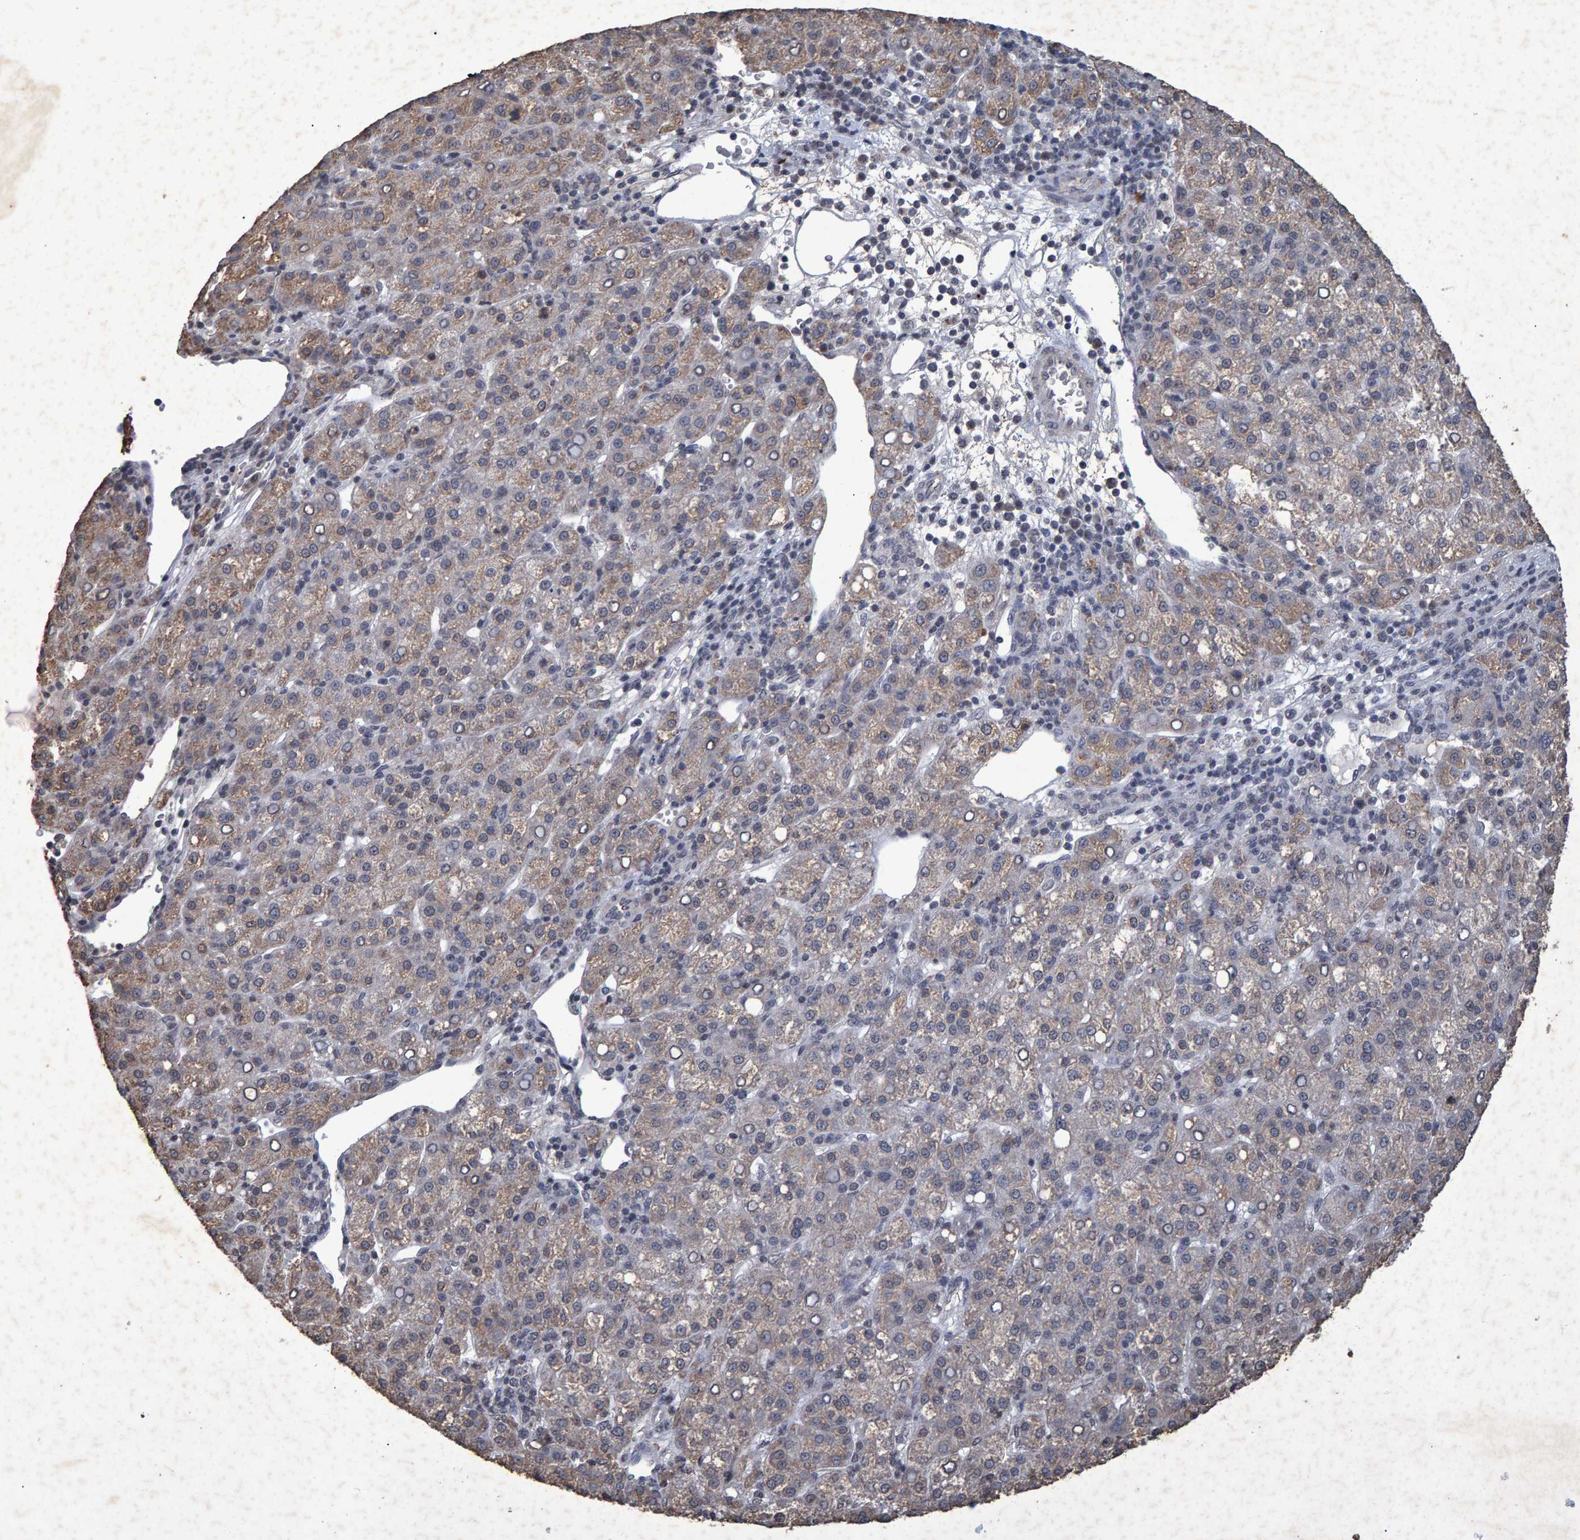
{"staining": {"intensity": "weak", "quantity": "25%-75%", "location": "cytoplasmic/membranous"}, "tissue": "liver cancer", "cell_type": "Tumor cells", "image_type": "cancer", "snomed": [{"axis": "morphology", "description": "Carcinoma, Hepatocellular, NOS"}, {"axis": "topography", "description": "Liver"}], "caption": "The histopathology image exhibits a brown stain indicating the presence of a protein in the cytoplasmic/membranous of tumor cells in liver cancer (hepatocellular carcinoma).", "gene": "GALC", "patient": {"sex": "female", "age": 58}}